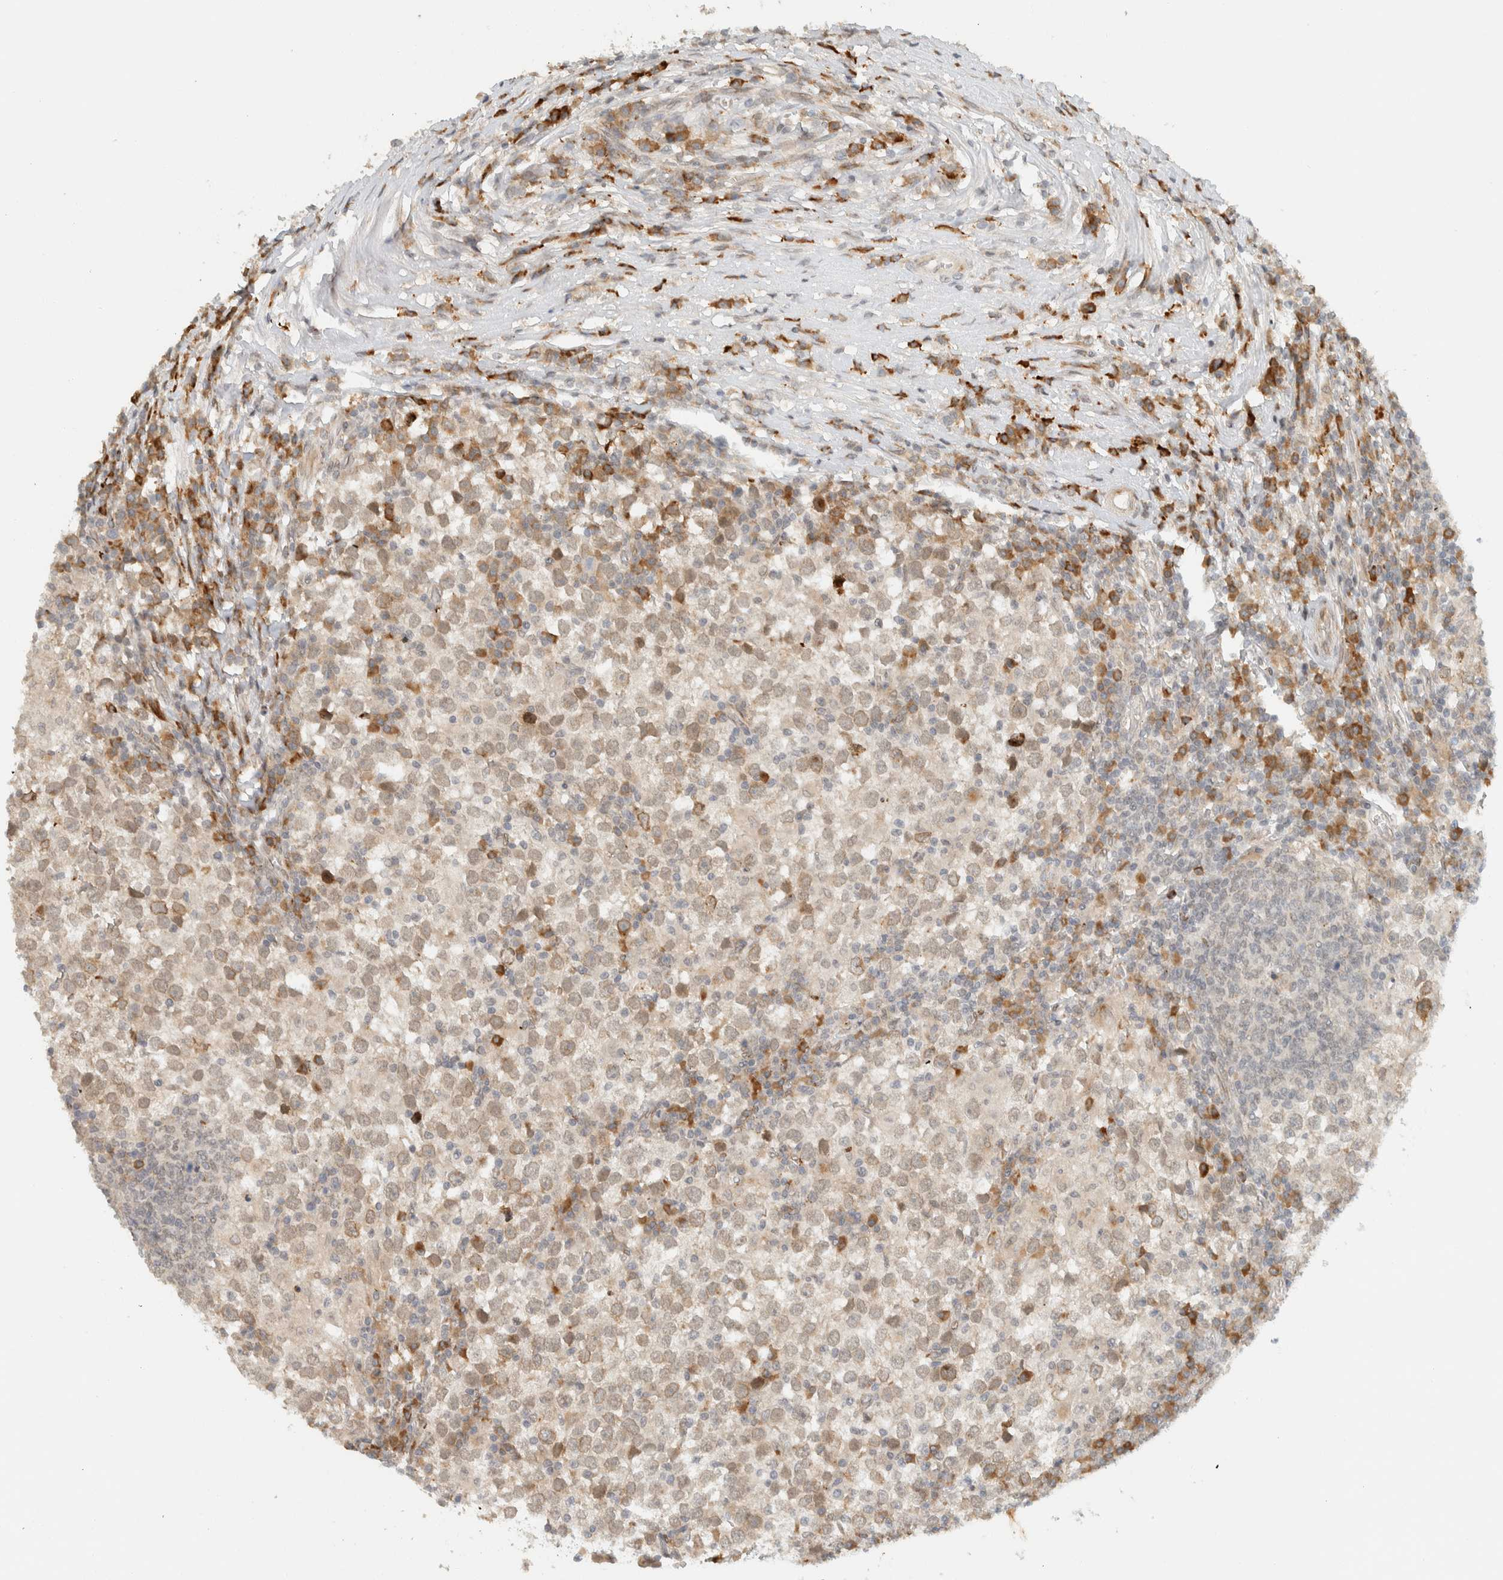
{"staining": {"intensity": "weak", "quantity": ">75%", "location": "cytoplasmic/membranous"}, "tissue": "testis cancer", "cell_type": "Tumor cells", "image_type": "cancer", "snomed": [{"axis": "morphology", "description": "Seminoma, NOS"}, {"axis": "topography", "description": "Testis"}], "caption": "The immunohistochemical stain shows weak cytoplasmic/membranous expression in tumor cells of testis cancer tissue. (IHC, brightfield microscopy, high magnification).", "gene": "ITPRID1", "patient": {"sex": "male", "age": 65}}